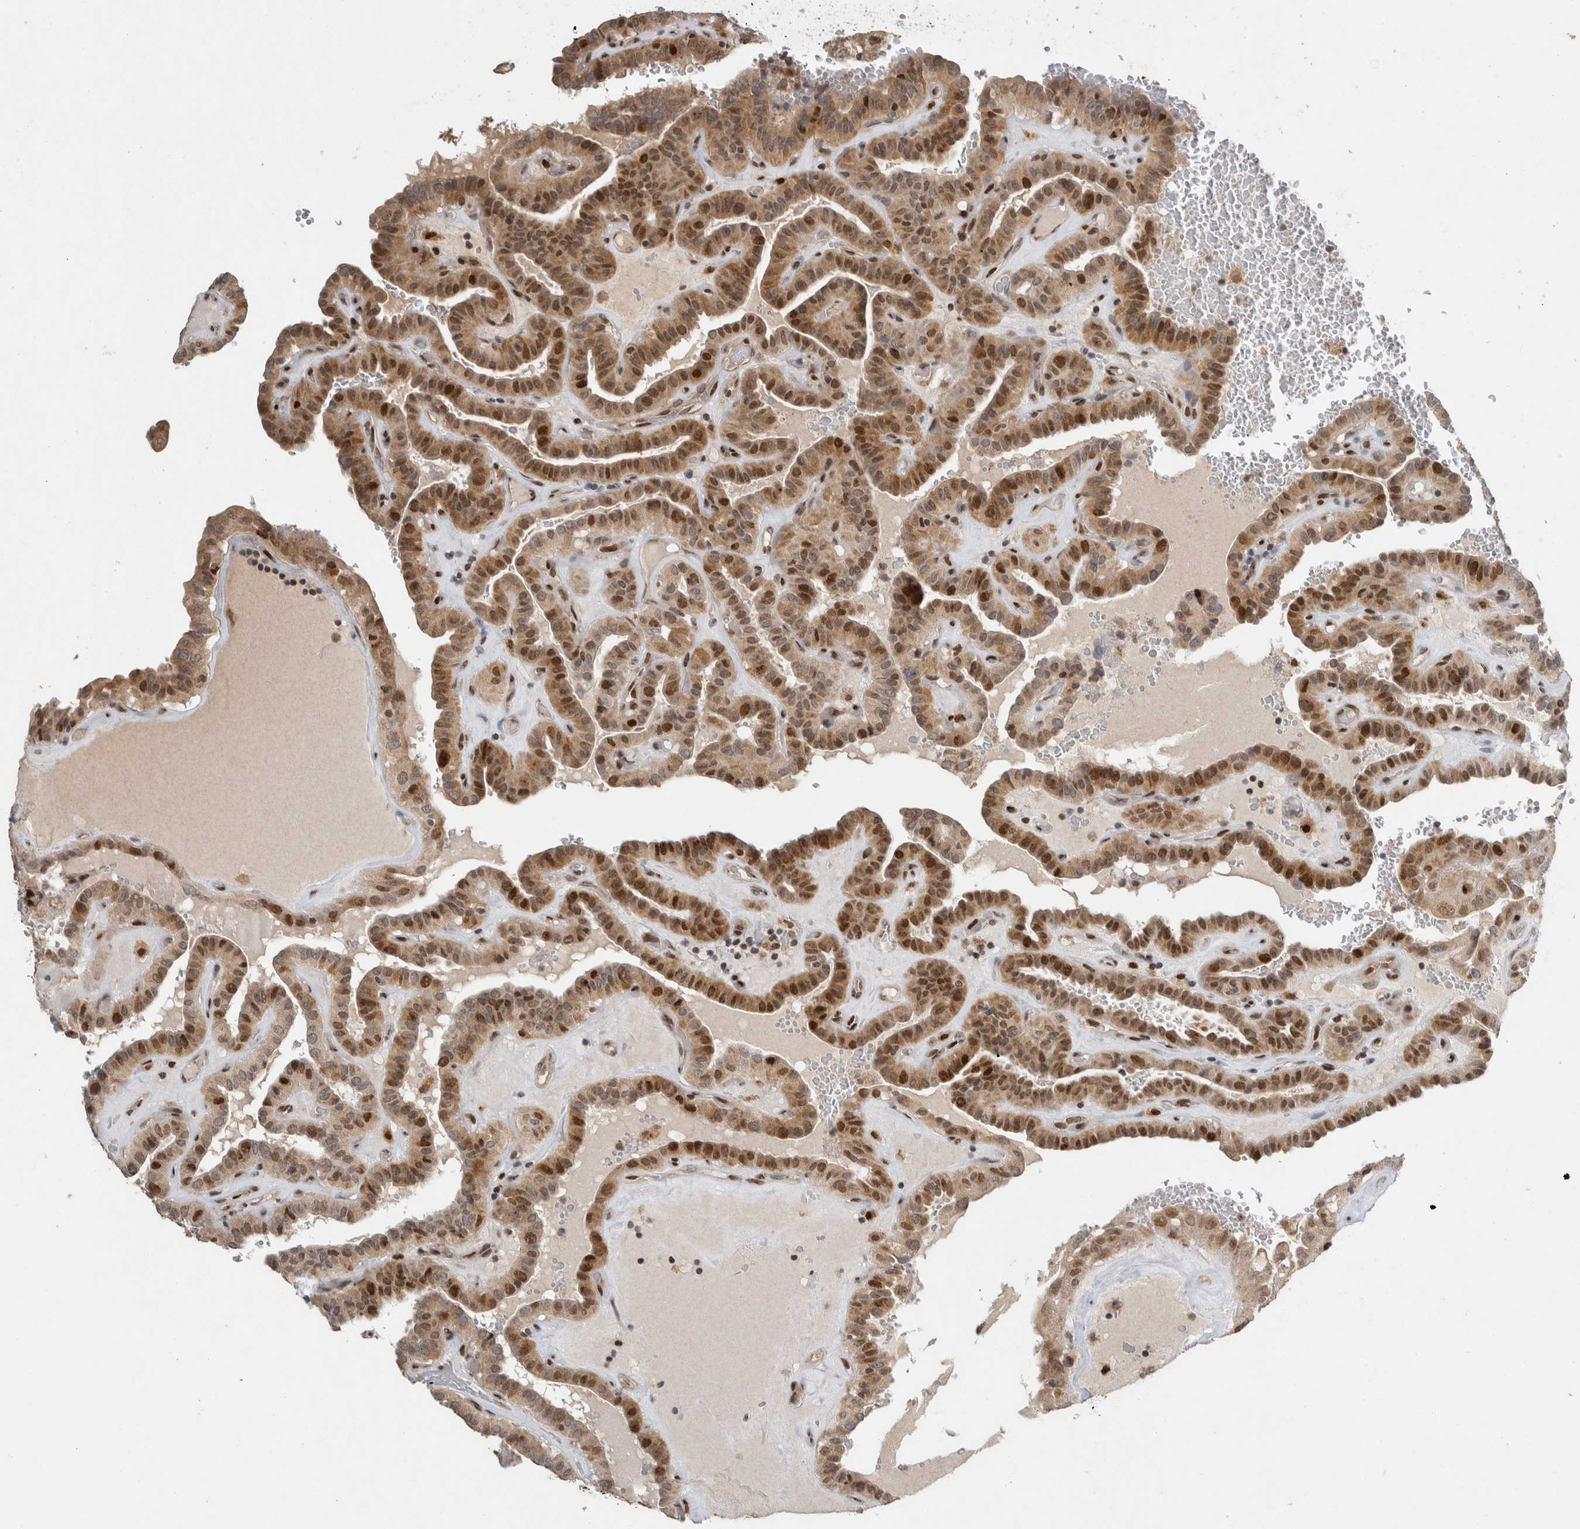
{"staining": {"intensity": "moderate", "quantity": ">75%", "location": "cytoplasmic/membranous,nuclear"}, "tissue": "thyroid cancer", "cell_type": "Tumor cells", "image_type": "cancer", "snomed": [{"axis": "morphology", "description": "Papillary adenocarcinoma, NOS"}, {"axis": "topography", "description": "Thyroid gland"}], "caption": "This is a micrograph of IHC staining of thyroid cancer (papillary adenocarcinoma), which shows moderate staining in the cytoplasmic/membranous and nuclear of tumor cells.", "gene": "C8orf58", "patient": {"sex": "male", "age": 77}}